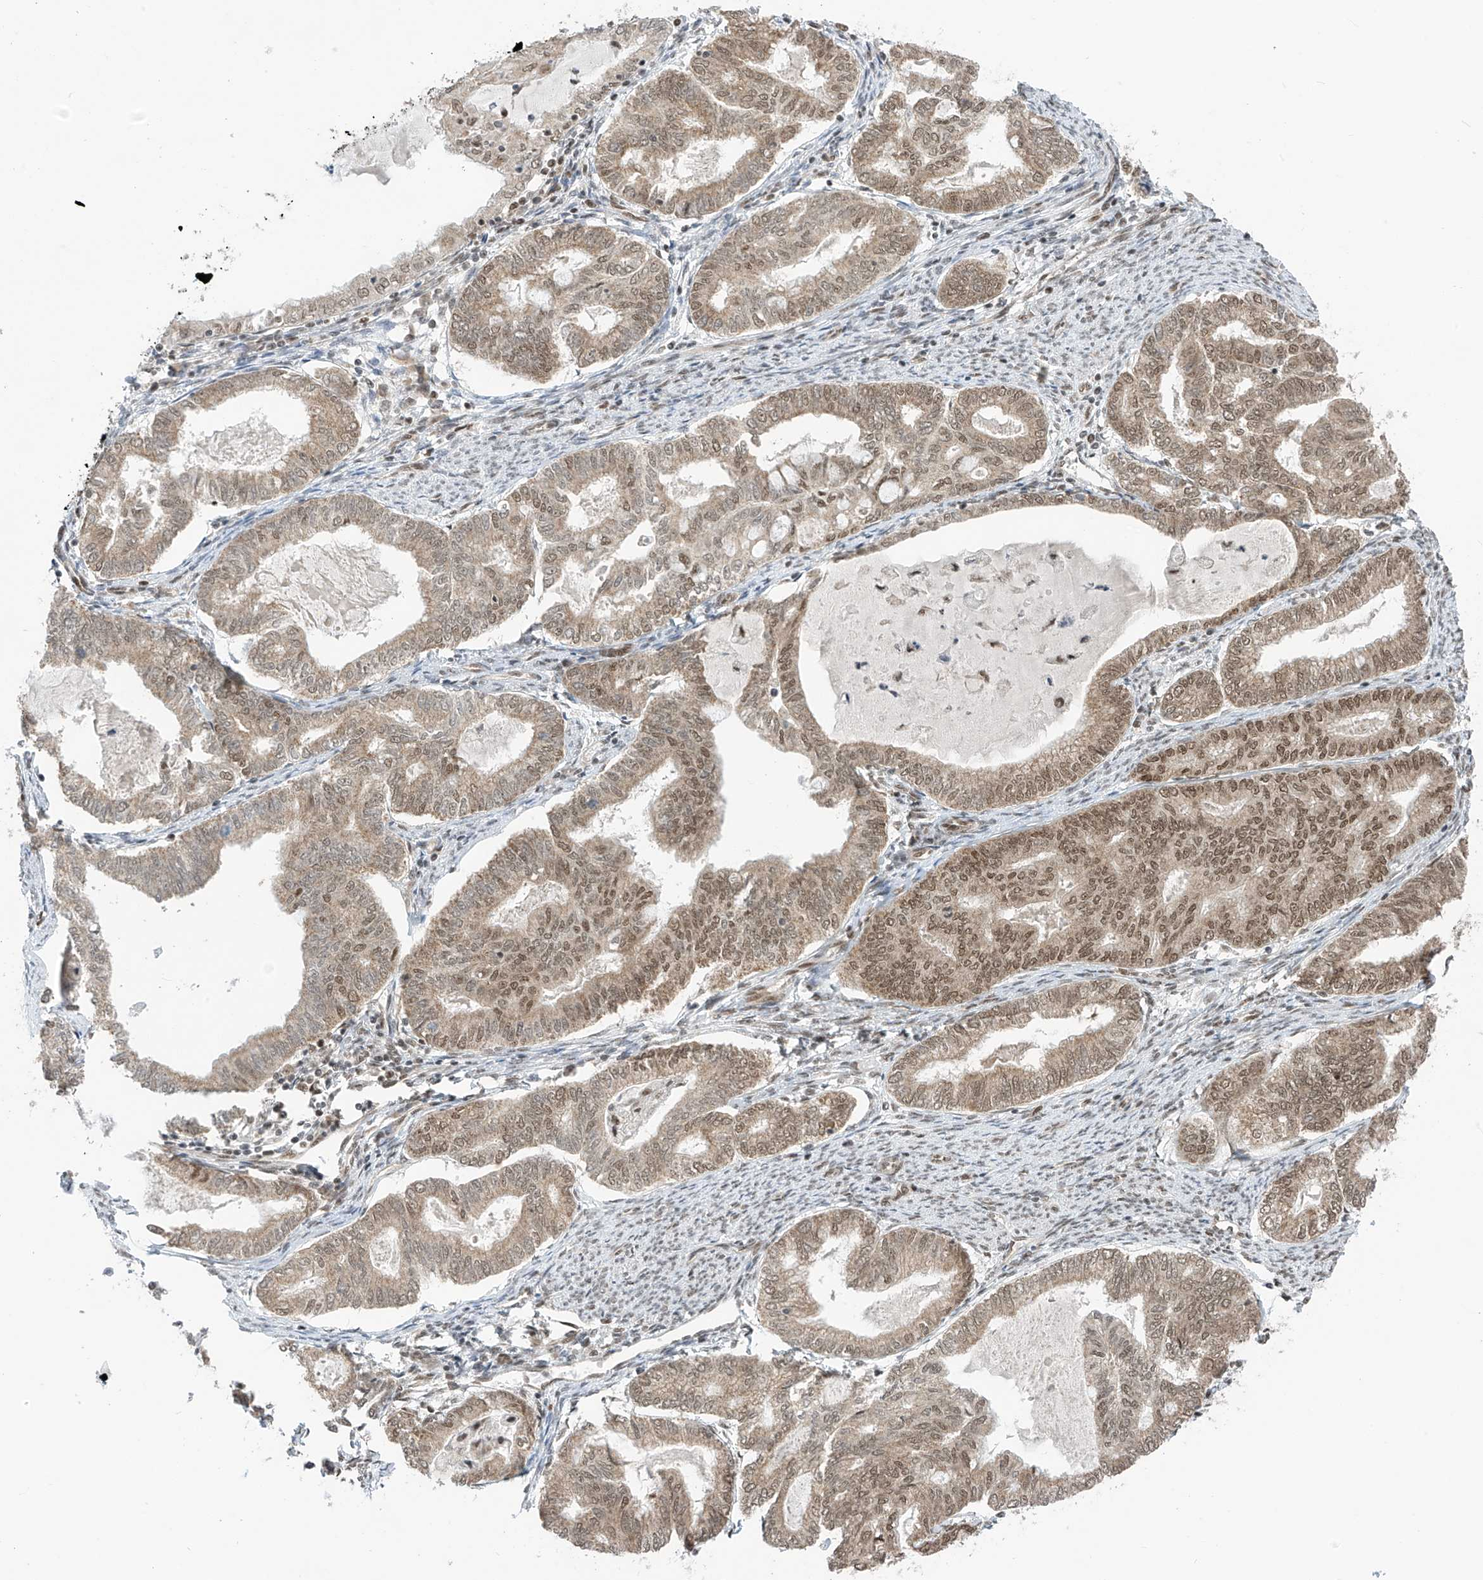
{"staining": {"intensity": "moderate", "quantity": "25%-75%", "location": "cytoplasmic/membranous,nuclear"}, "tissue": "endometrial cancer", "cell_type": "Tumor cells", "image_type": "cancer", "snomed": [{"axis": "morphology", "description": "Adenocarcinoma, NOS"}, {"axis": "topography", "description": "Endometrium"}], "caption": "Adenocarcinoma (endometrial) was stained to show a protein in brown. There is medium levels of moderate cytoplasmic/membranous and nuclear positivity in about 25%-75% of tumor cells.", "gene": "AURKAIP1", "patient": {"sex": "female", "age": 79}}